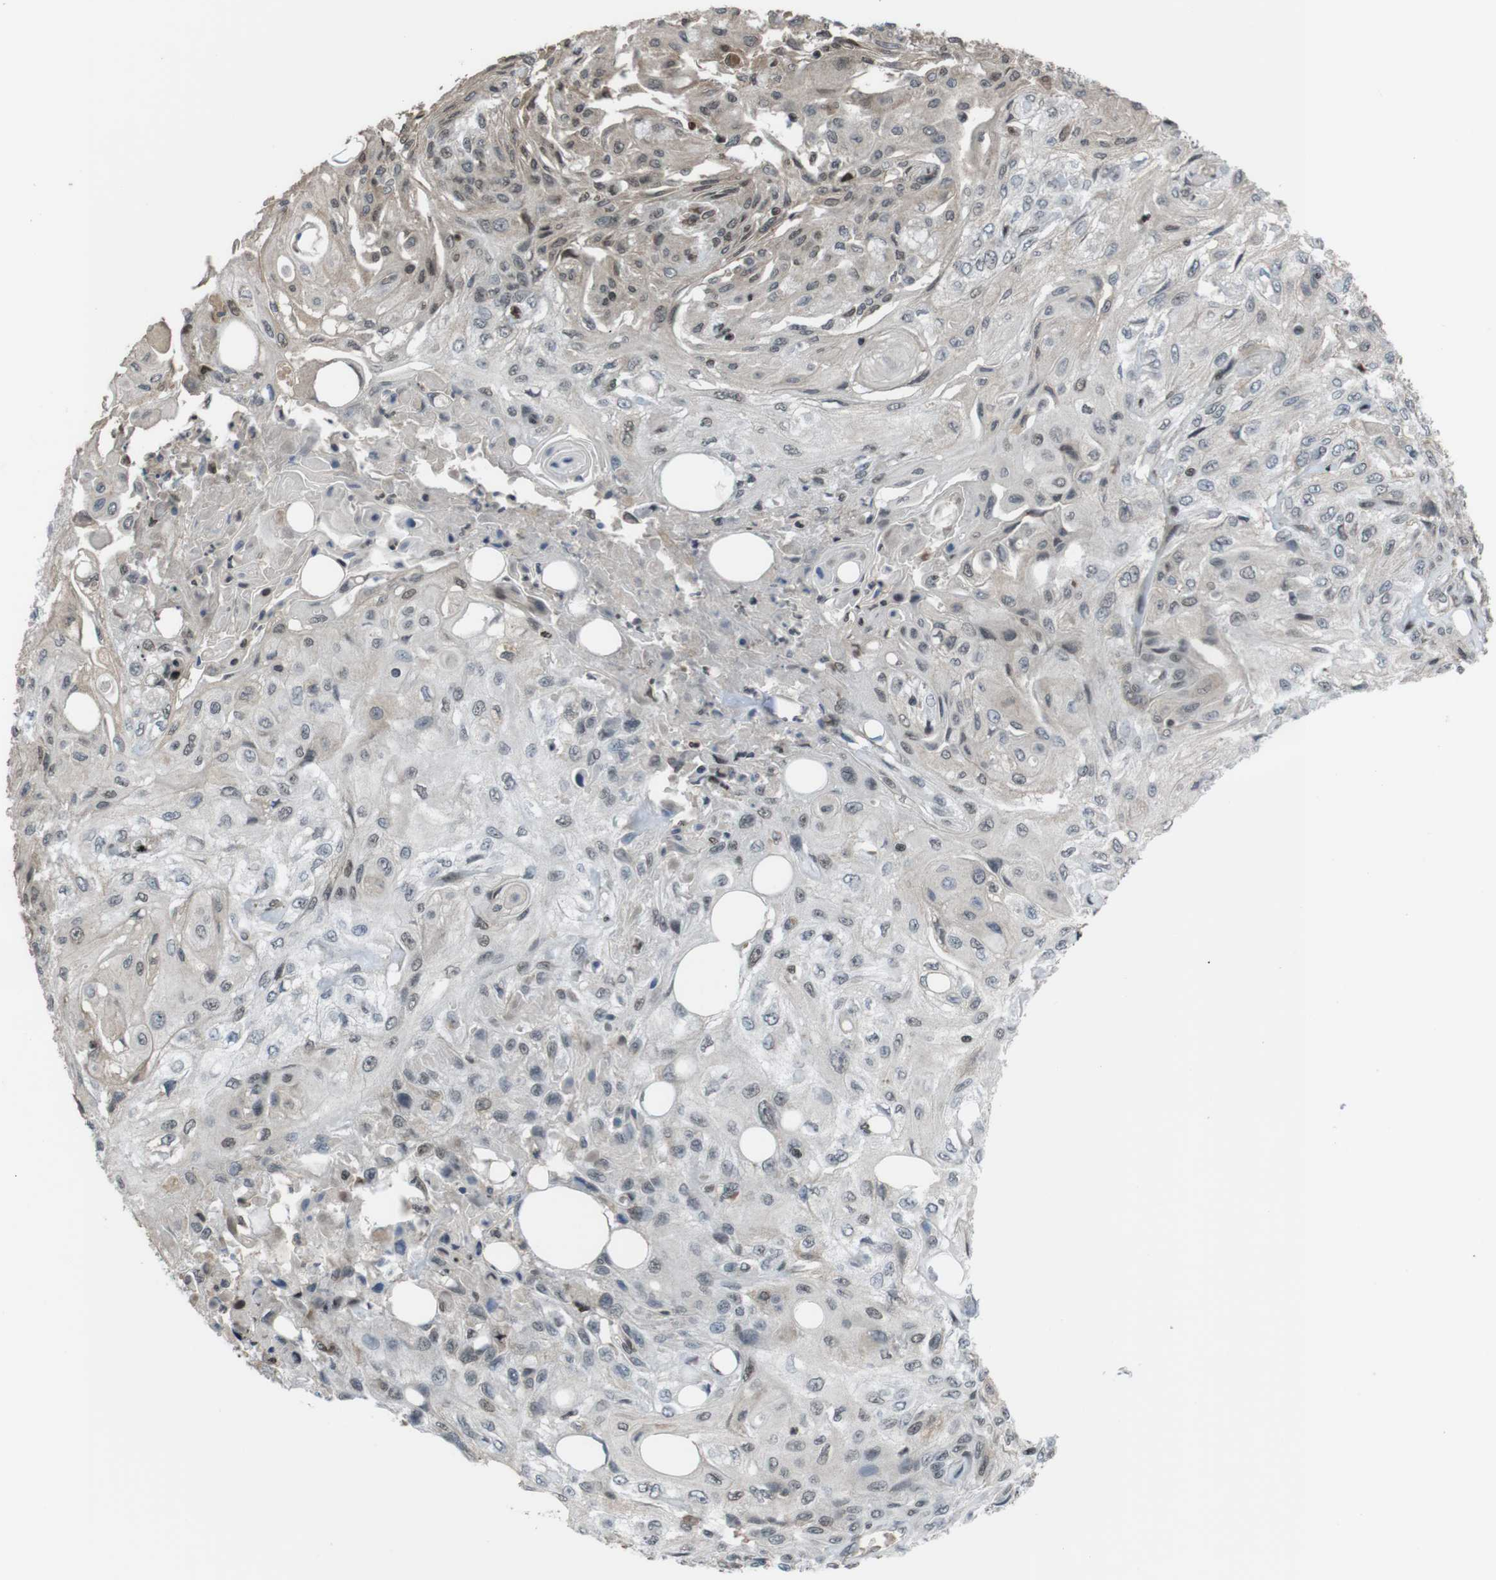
{"staining": {"intensity": "weak", "quantity": ">75%", "location": "nuclear"}, "tissue": "skin cancer", "cell_type": "Tumor cells", "image_type": "cancer", "snomed": [{"axis": "morphology", "description": "Squamous cell carcinoma, NOS"}, {"axis": "topography", "description": "Skin"}], "caption": "Weak nuclear staining is seen in about >75% of tumor cells in skin squamous cell carcinoma. Using DAB (brown) and hematoxylin (blue) stains, captured at high magnification using brightfield microscopy.", "gene": "SUB1", "patient": {"sex": "male", "age": 75}}